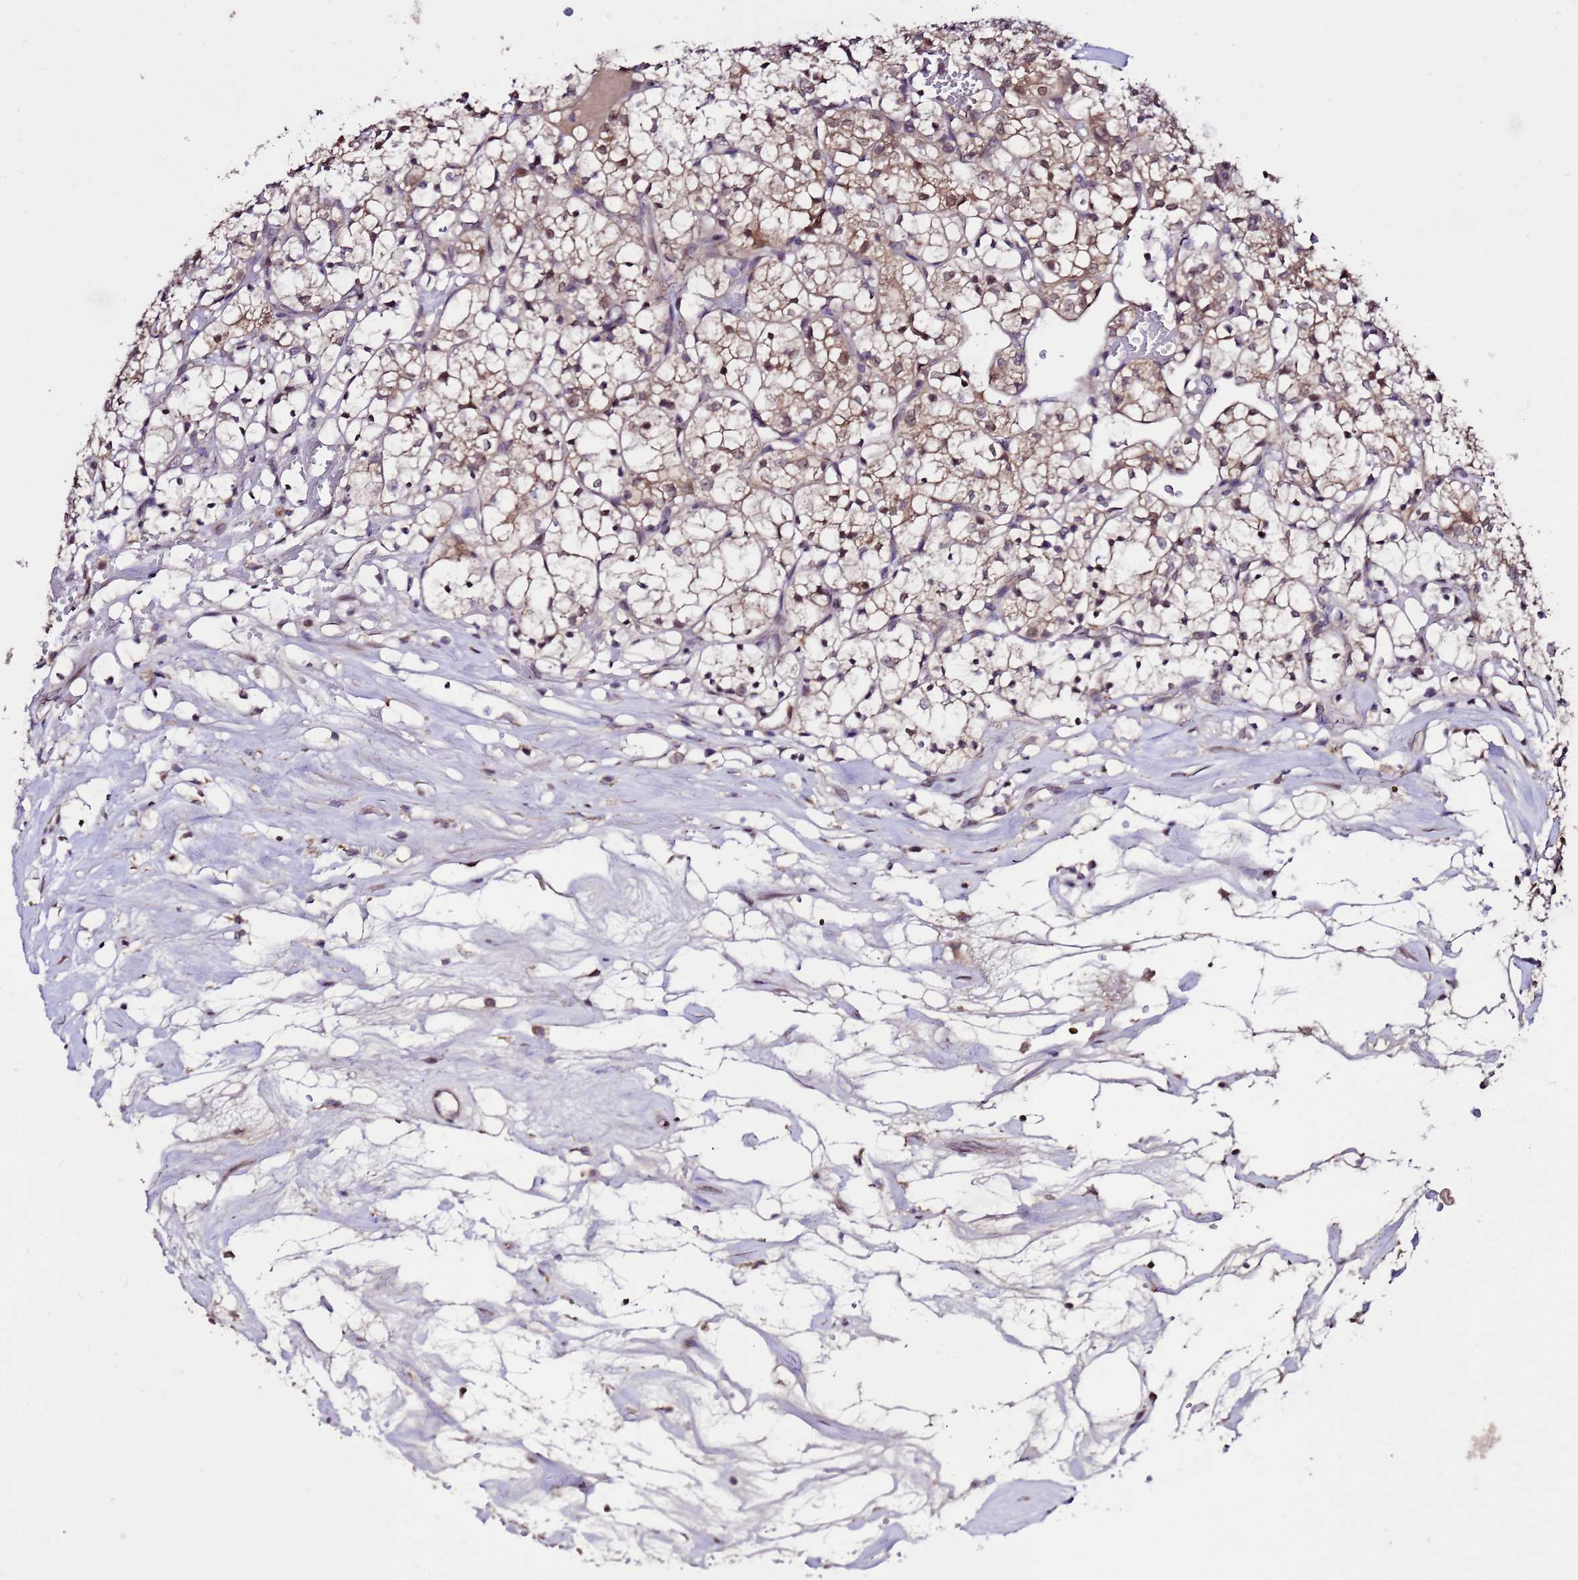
{"staining": {"intensity": "moderate", "quantity": ">75%", "location": "cytoplasmic/membranous"}, "tissue": "renal cancer", "cell_type": "Tumor cells", "image_type": "cancer", "snomed": [{"axis": "morphology", "description": "Adenocarcinoma, NOS"}, {"axis": "topography", "description": "Kidney"}], "caption": "Protein expression analysis of renal cancer demonstrates moderate cytoplasmic/membranous expression in about >75% of tumor cells. (DAB (3,3'-diaminobenzidine) IHC with brightfield microscopy, high magnification).", "gene": "ZNF329", "patient": {"sex": "female", "age": 69}}